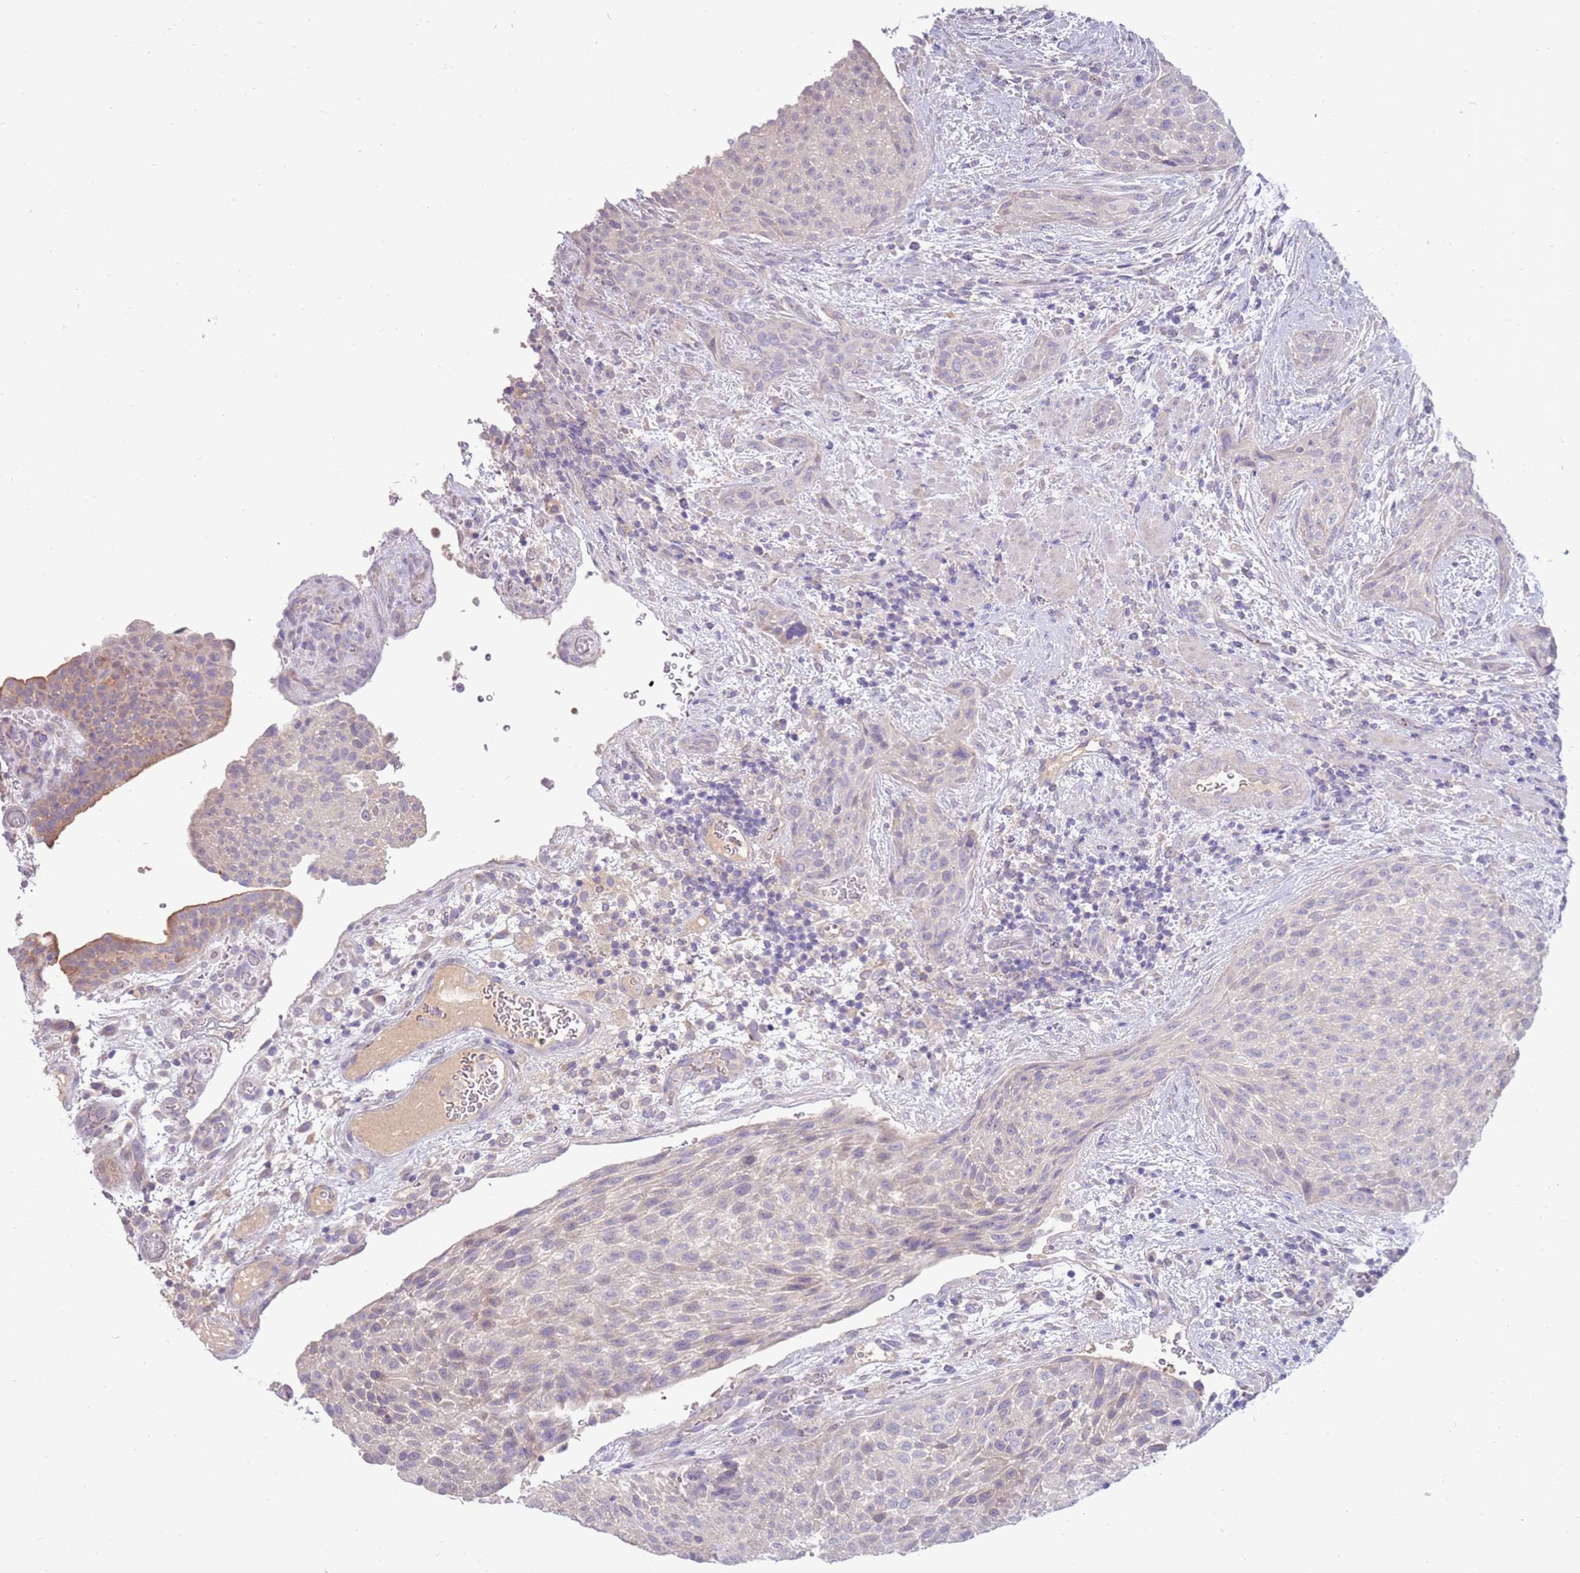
{"staining": {"intensity": "negative", "quantity": "none", "location": "none"}, "tissue": "urothelial cancer", "cell_type": "Tumor cells", "image_type": "cancer", "snomed": [{"axis": "morphology", "description": "Normal tissue, NOS"}, {"axis": "morphology", "description": "Urothelial carcinoma, NOS"}, {"axis": "topography", "description": "Urinary bladder"}, {"axis": "topography", "description": "Peripheral nerve tissue"}], "caption": "Tumor cells are negative for brown protein staining in transitional cell carcinoma.", "gene": "SLC44A4", "patient": {"sex": "male", "age": 35}}